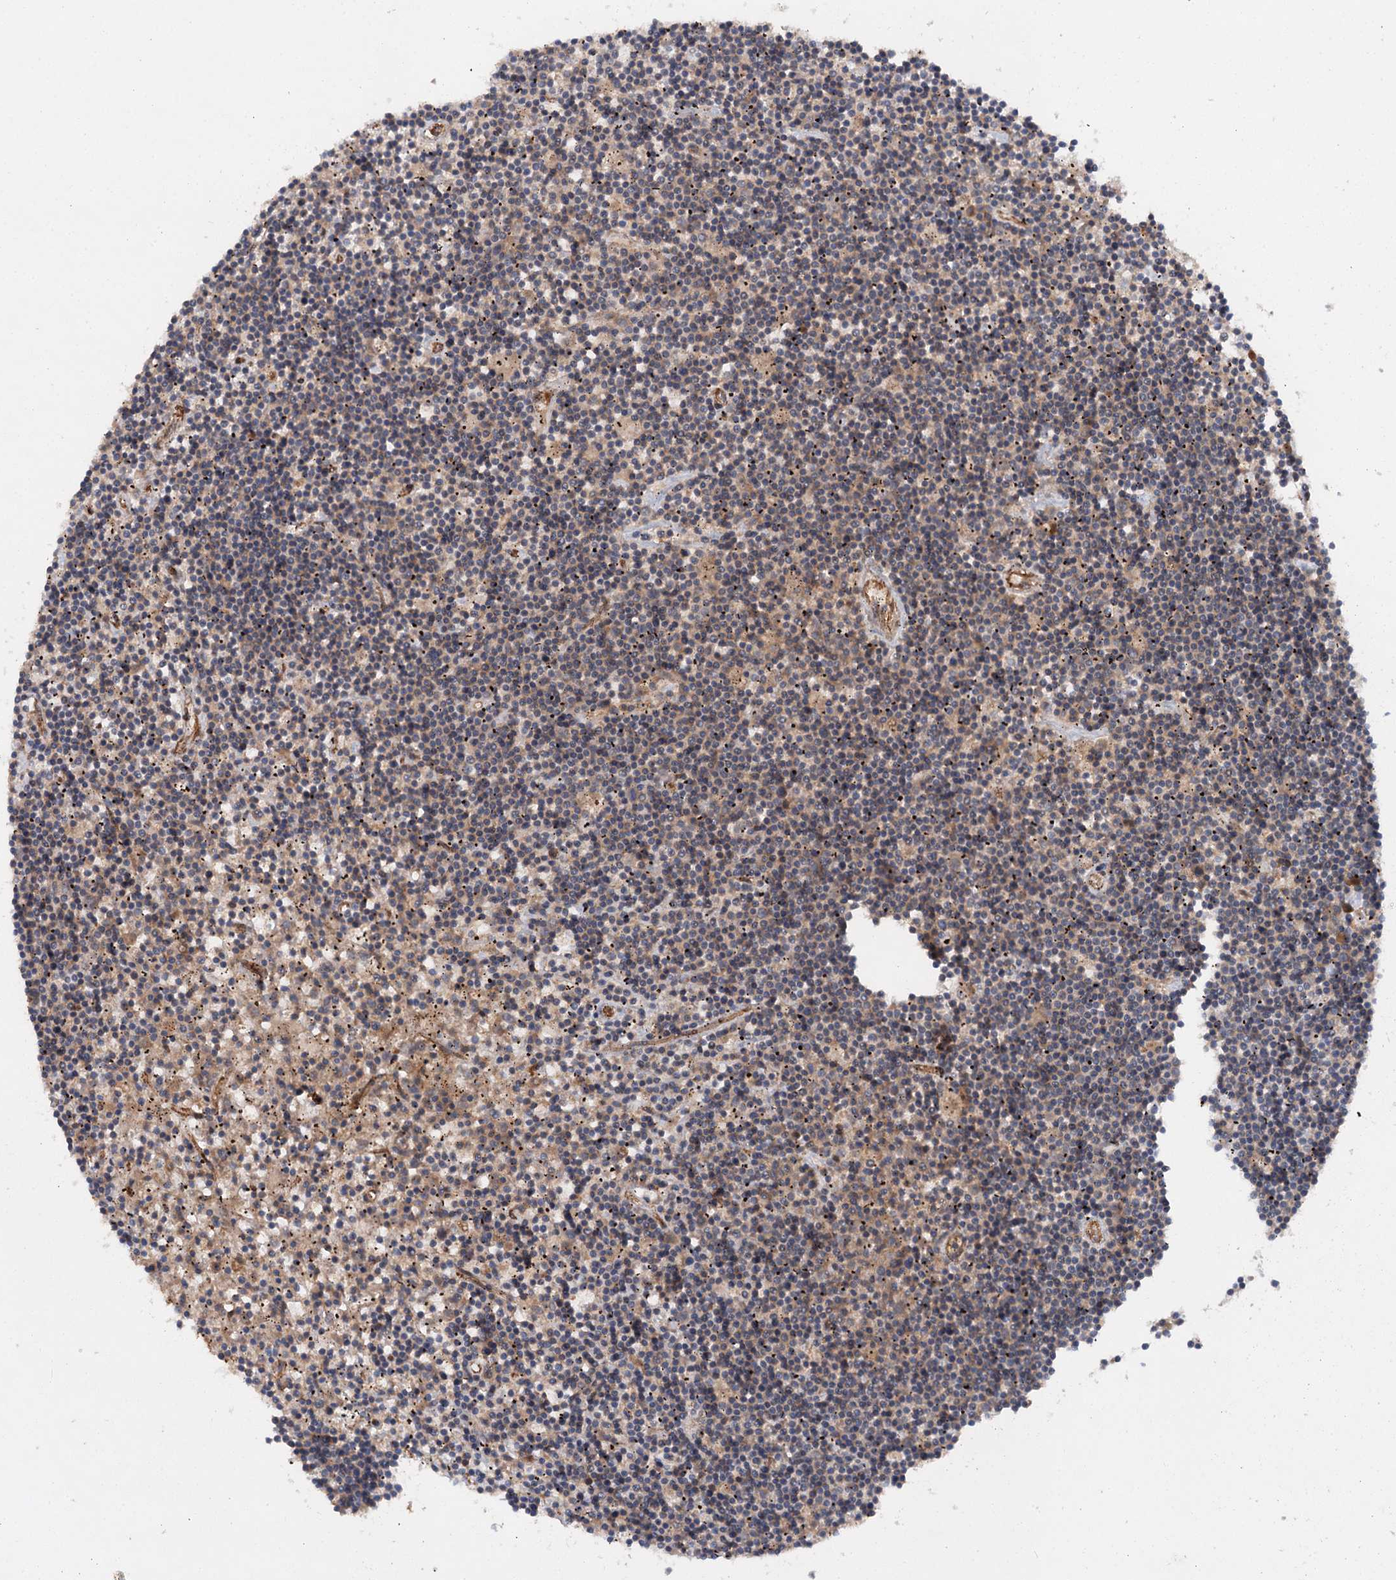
{"staining": {"intensity": "negative", "quantity": "none", "location": "none"}, "tissue": "lymphoma", "cell_type": "Tumor cells", "image_type": "cancer", "snomed": [{"axis": "morphology", "description": "Malignant lymphoma, non-Hodgkin's type, Low grade"}, {"axis": "topography", "description": "Spleen"}], "caption": "IHC of low-grade malignant lymphoma, non-Hodgkin's type demonstrates no expression in tumor cells.", "gene": "ADGRG4", "patient": {"sex": "male", "age": 76}}